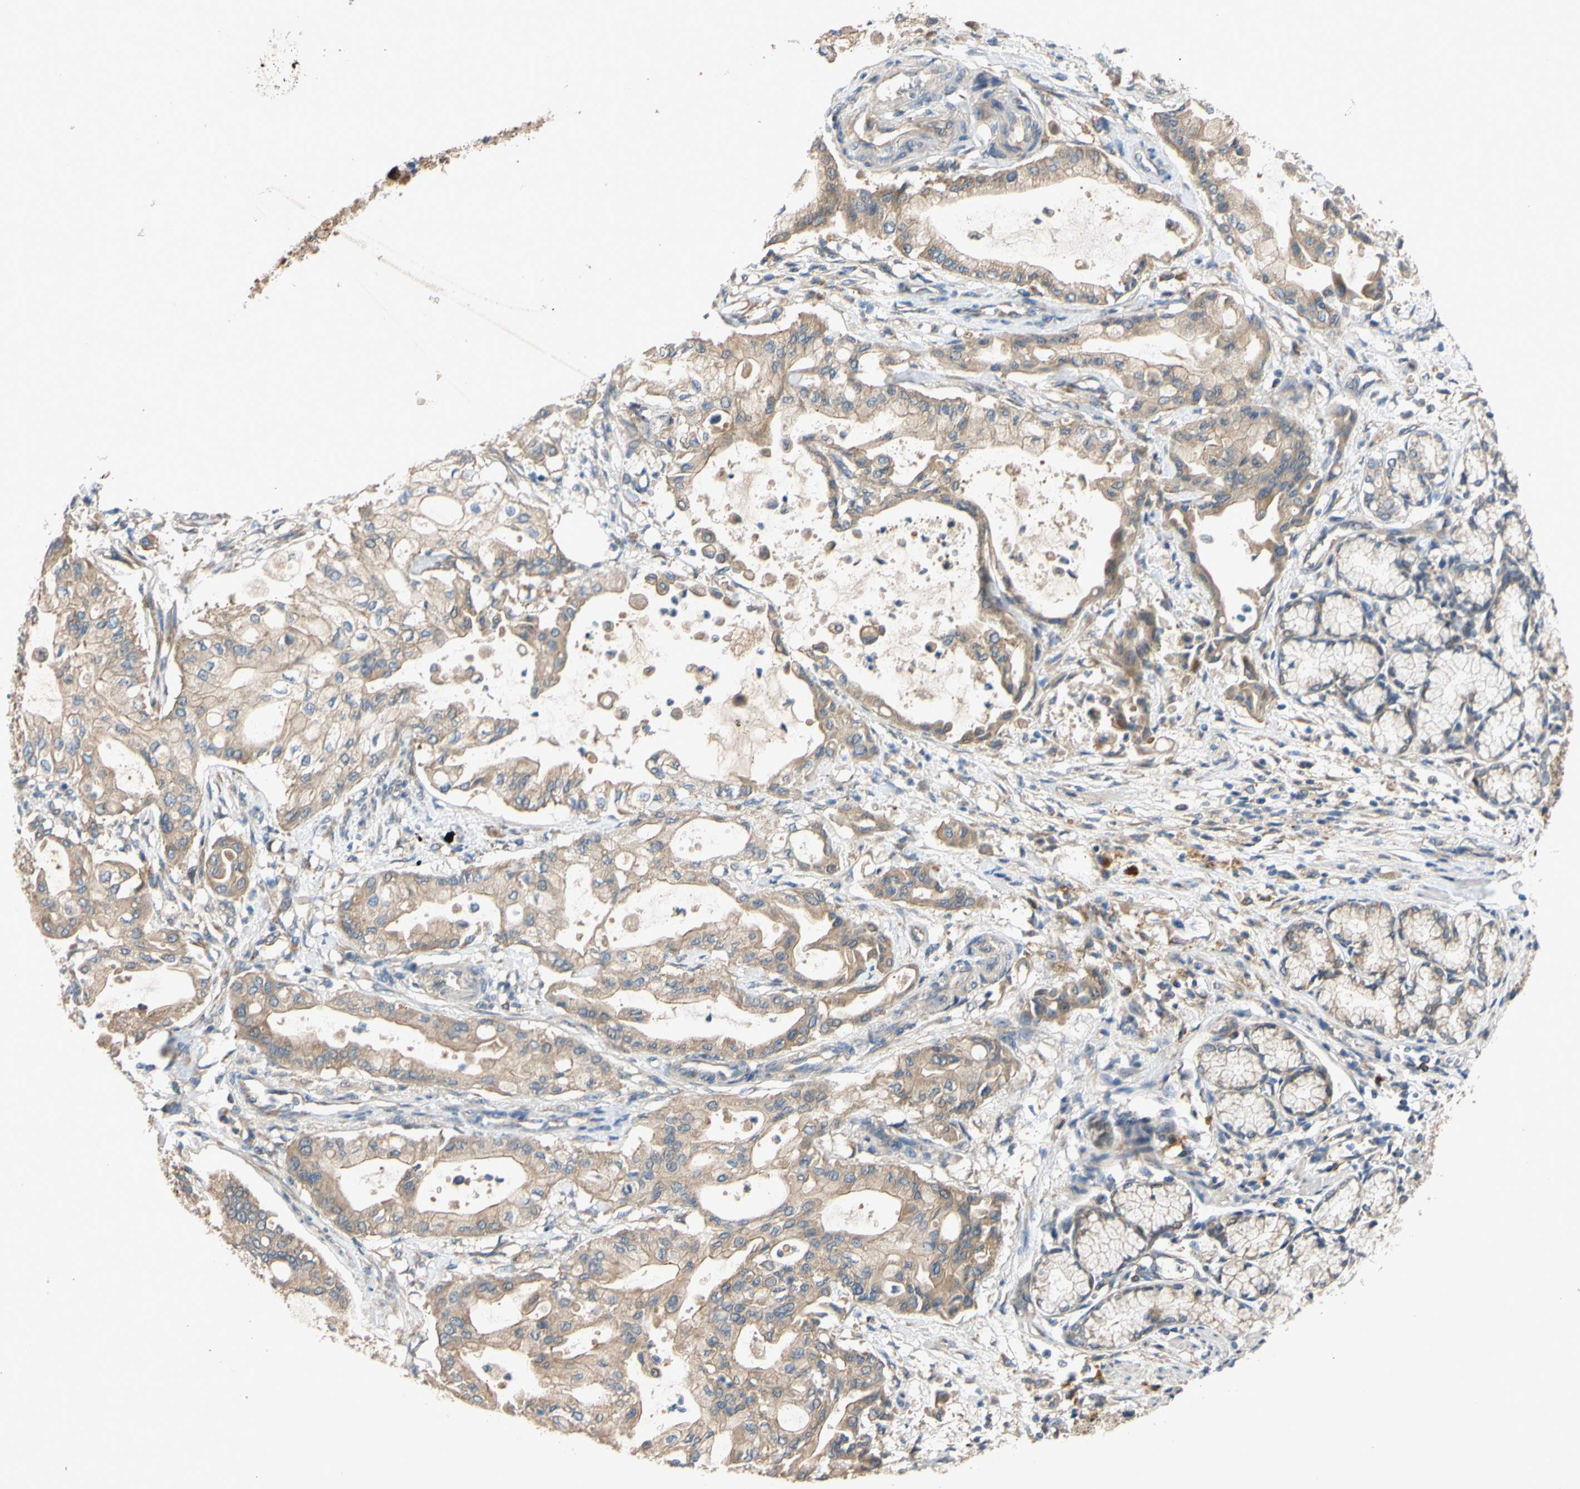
{"staining": {"intensity": "moderate", "quantity": ">75%", "location": "cytoplasmic/membranous"}, "tissue": "pancreatic cancer", "cell_type": "Tumor cells", "image_type": "cancer", "snomed": [{"axis": "morphology", "description": "Adenocarcinoma, NOS"}, {"axis": "morphology", "description": "Adenocarcinoma, metastatic, NOS"}, {"axis": "topography", "description": "Lymph node"}, {"axis": "topography", "description": "Pancreas"}, {"axis": "topography", "description": "Duodenum"}], "caption": "A medium amount of moderate cytoplasmic/membranous staining is appreciated in about >75% of tumor cells in pancreatic cancer tissue.", "gene": "MBTPS2", "patient": {"sex": "female", "age": 64}}